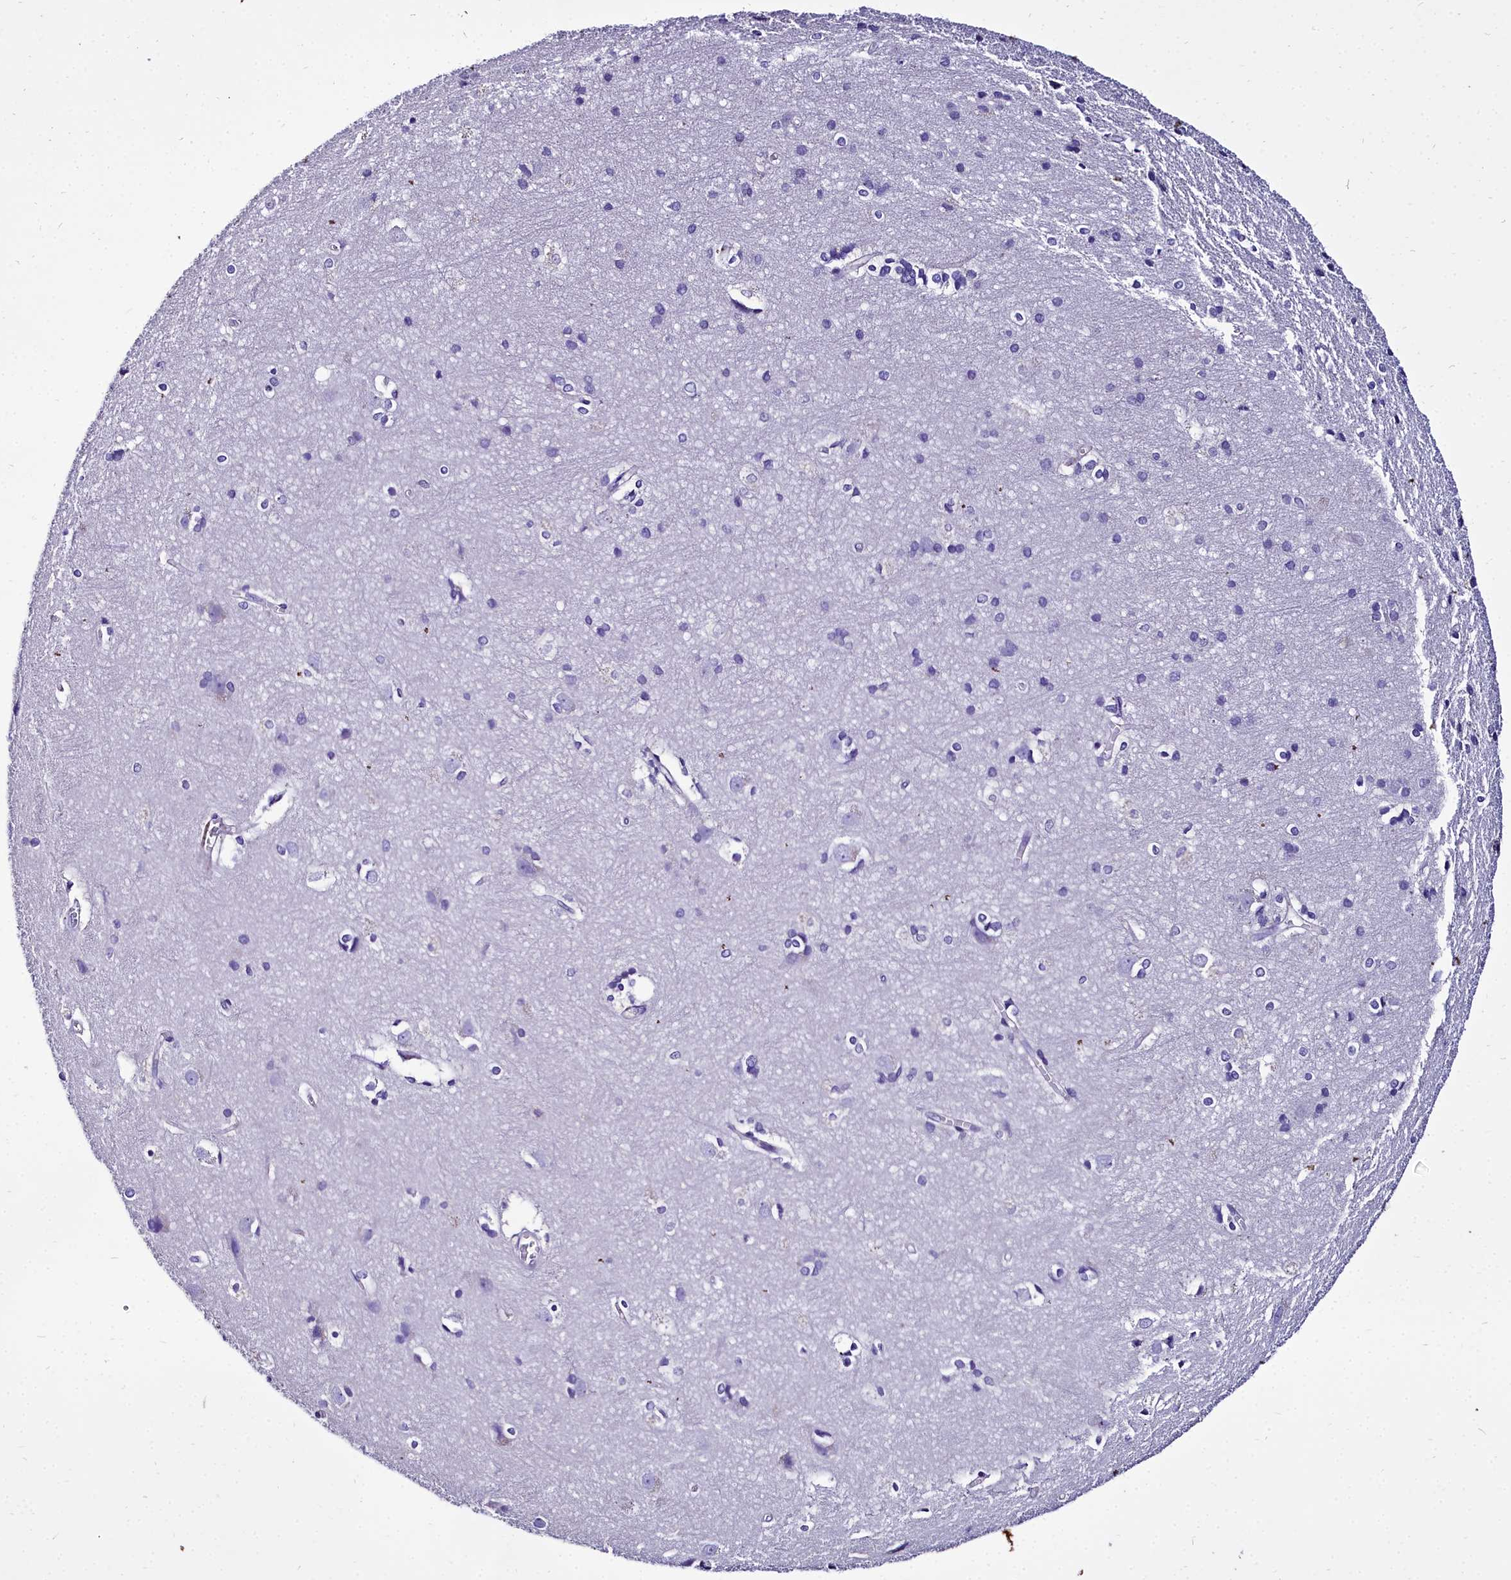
{"staining": {"intensity": "negative", "quantity": "none", "location": "none"}, "tissue": "cerebral cortex", "cell_type": "Endothelial cells", "image_type": "normal", "snomed": [{"axis": "morphology", "description": "Normal tissue, NOS"}, {"axis": "topography", "description": "Cerebral cortex"}], "caption": "This is an IHC image of normal cerebral cortex. There is no staining in endothelial cells.", "gene": "MS4A18", "patient": {"sex": "male", "age": 54}}